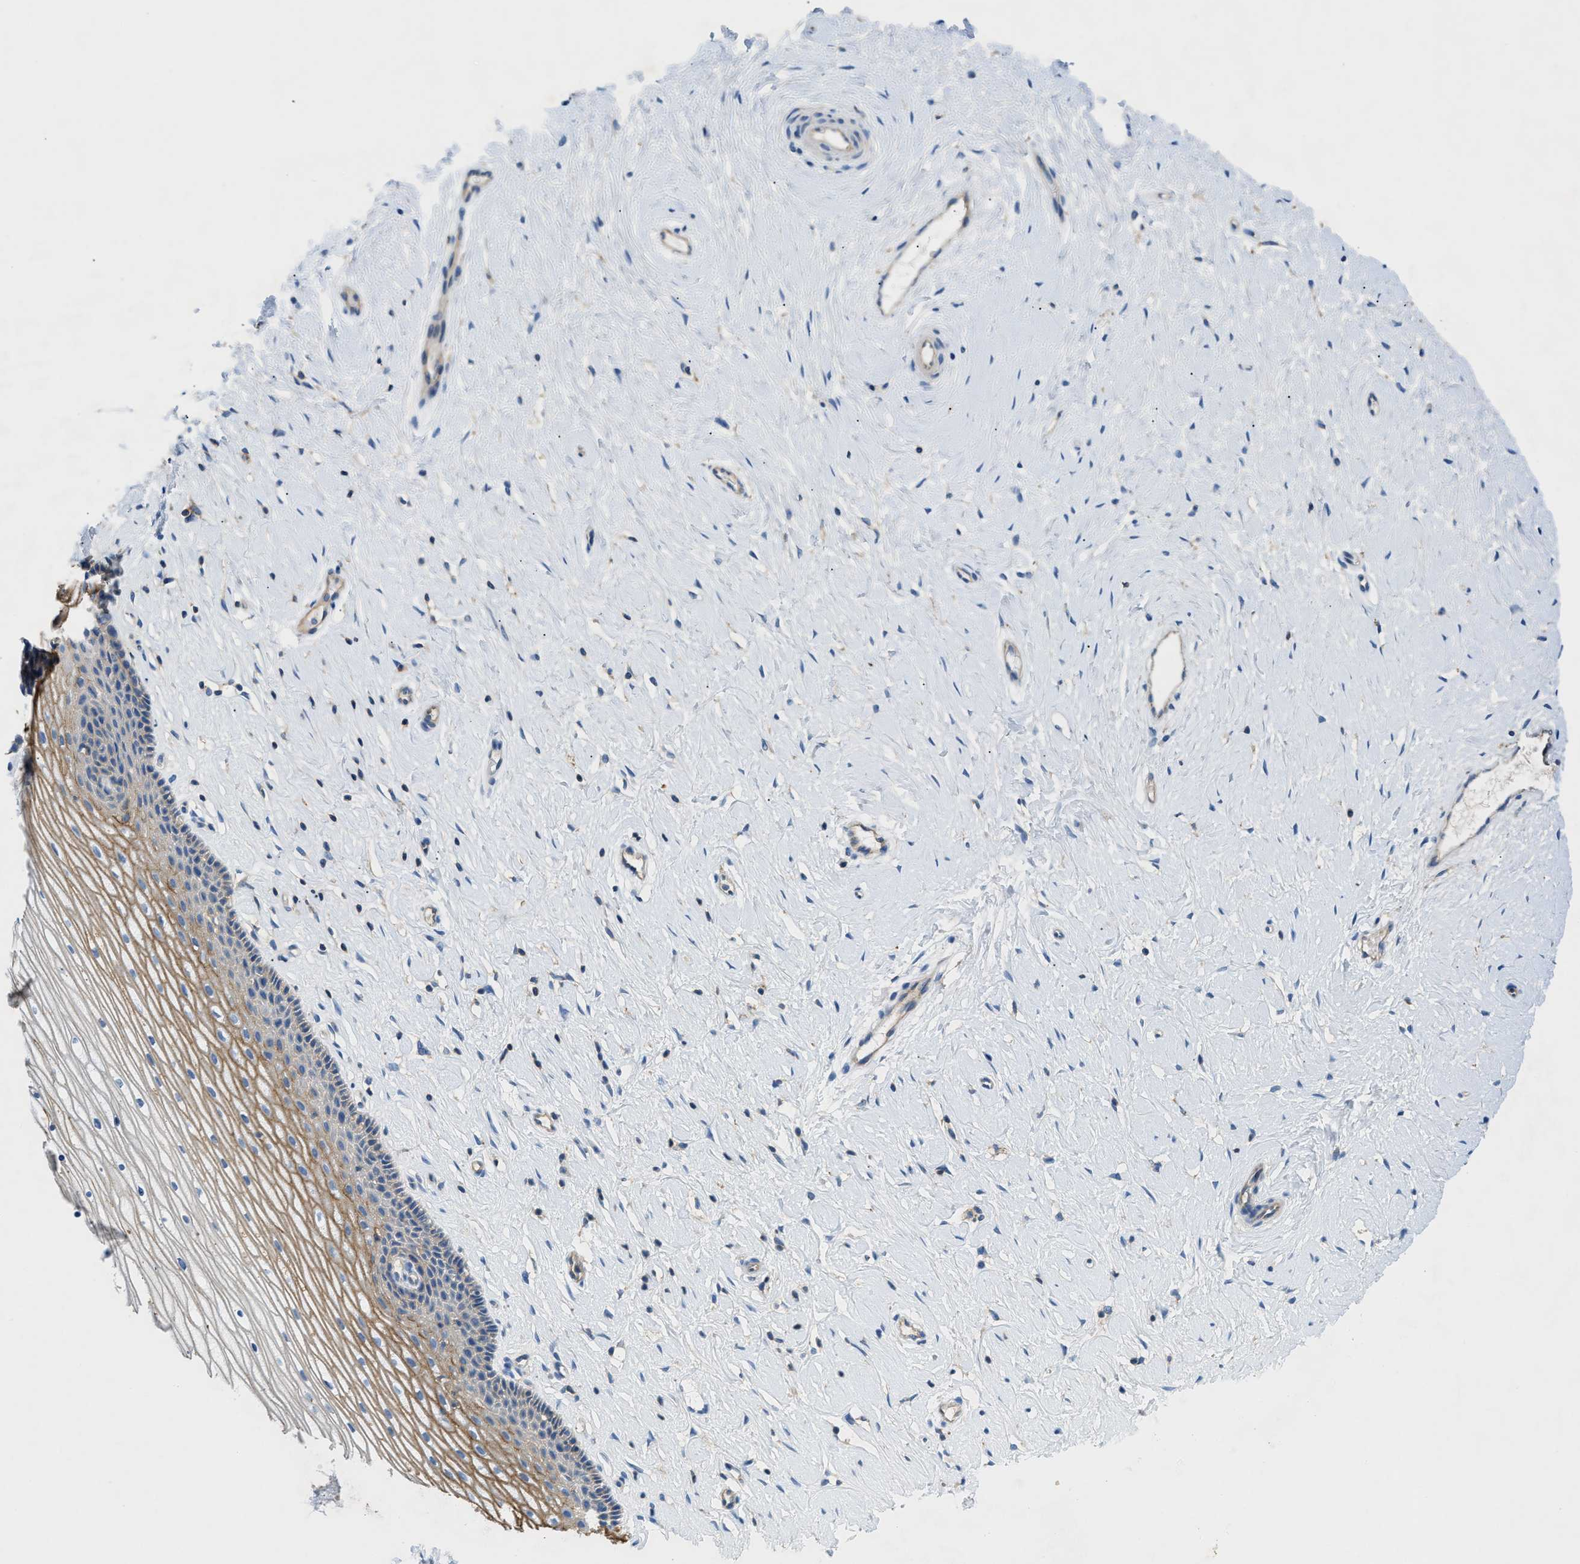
{"staining": {"intensity": "negative", "quantity": "none", "location": "none"}, "tissue": "cervix", "cell_type": "Glandular cells", "image_type": "normal", "snomed": [{"axis": "morphology", "description": "Normal tissue, NOS"}, {"axis": "topography", "description": "Cervix"}], "caption": "Cervix stained for a protein using immunohistochemistry exhibits no positivity glandular cells.", "gene": "ORAI1", "patient": {"sex": "female", "age": 39}}